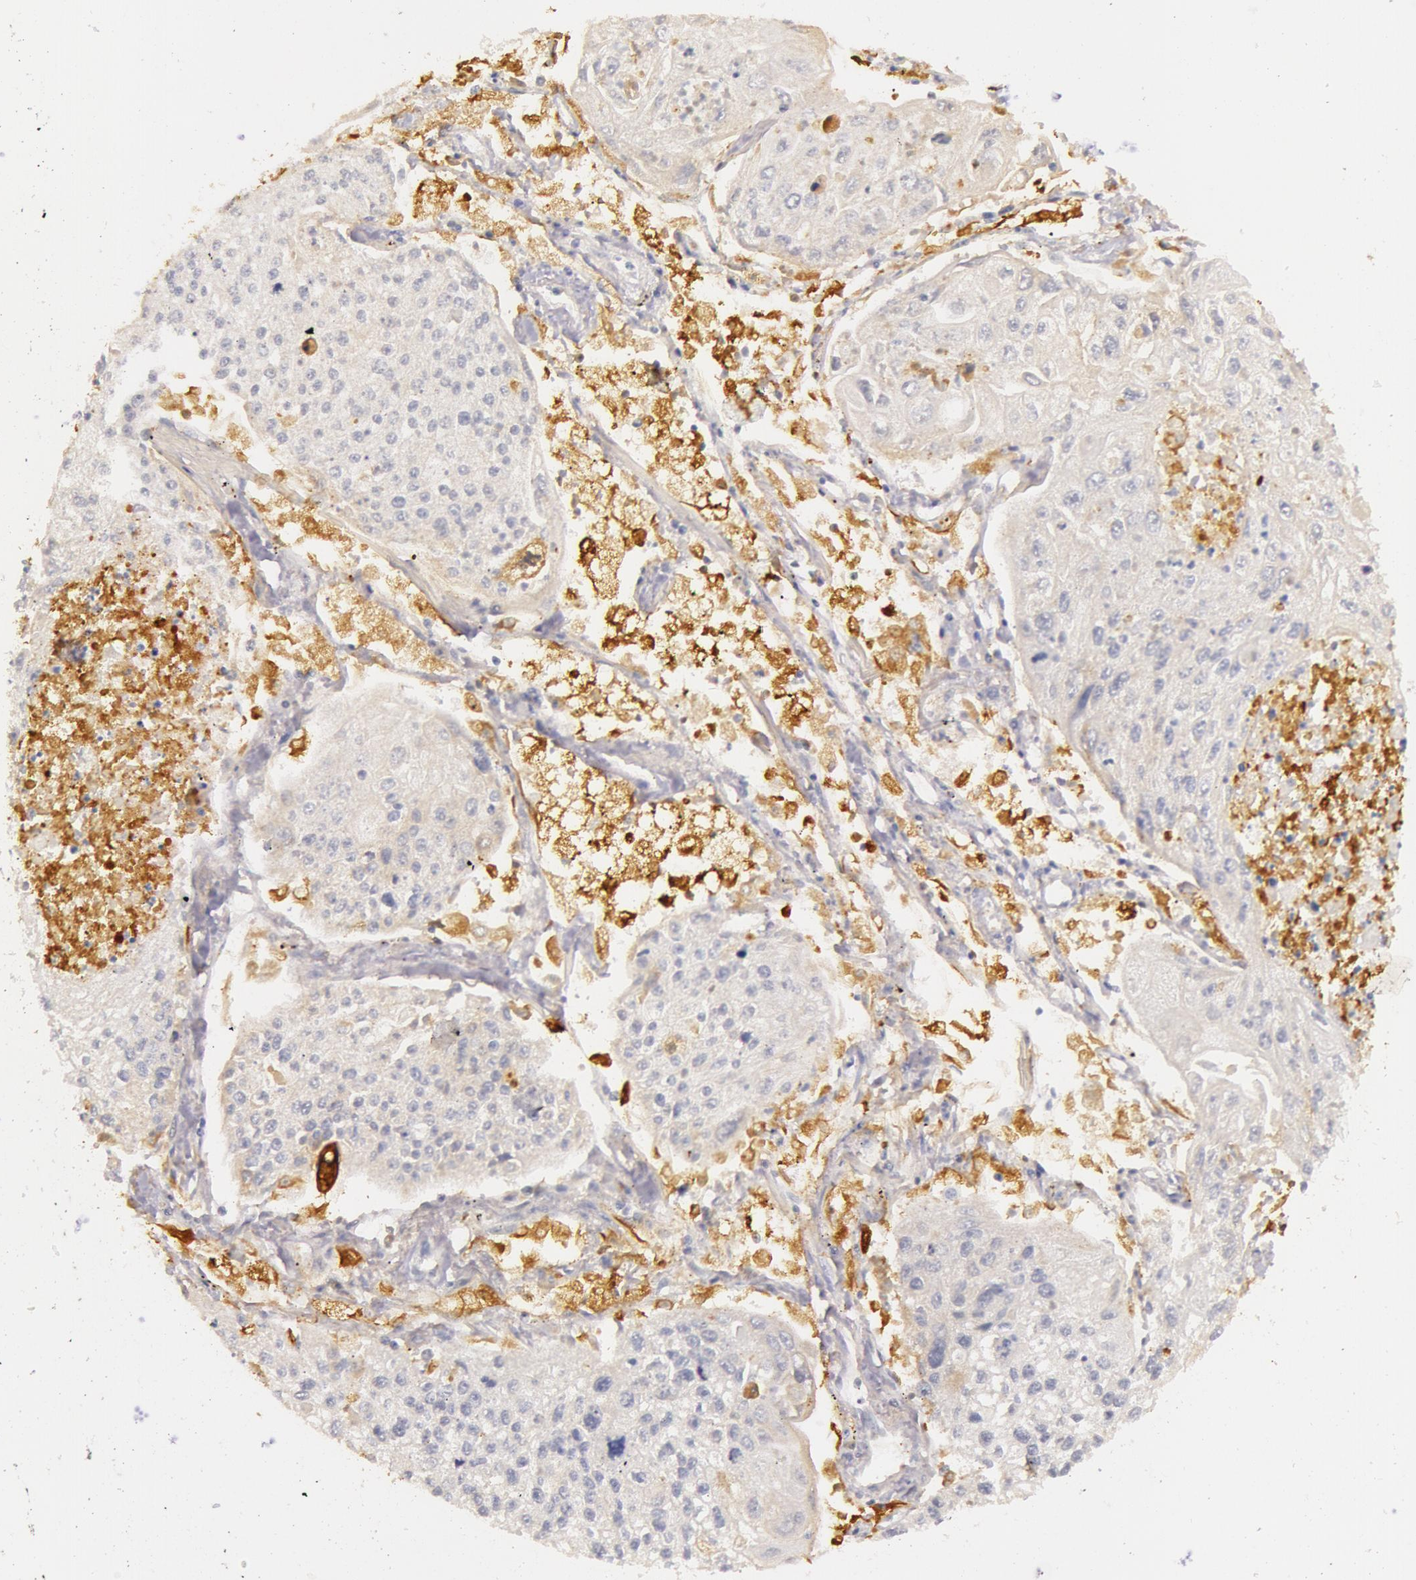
{"staining": {"intensity": "weak", "quantity": "25%-75%", "location": "cytoplasmic/membranous"}, "tissue": "lung cancer", "cell_type": "Tumor cells", "image_type": "cancer", "snomed": [{"axis": "morphology", "description": "Squamous cell carcinoma, NOS"}, {"axis": "topography", "description": "Lung"}], "caption": "Lung squamous cell carcinoma stained for a protein (brown) demonstrates weak cytoplasmic/membranous positive expression in approximately 25%-75% of tumor cells.", "gene": "C4BPA", "patient": {"sex": "male", "age": 75}}